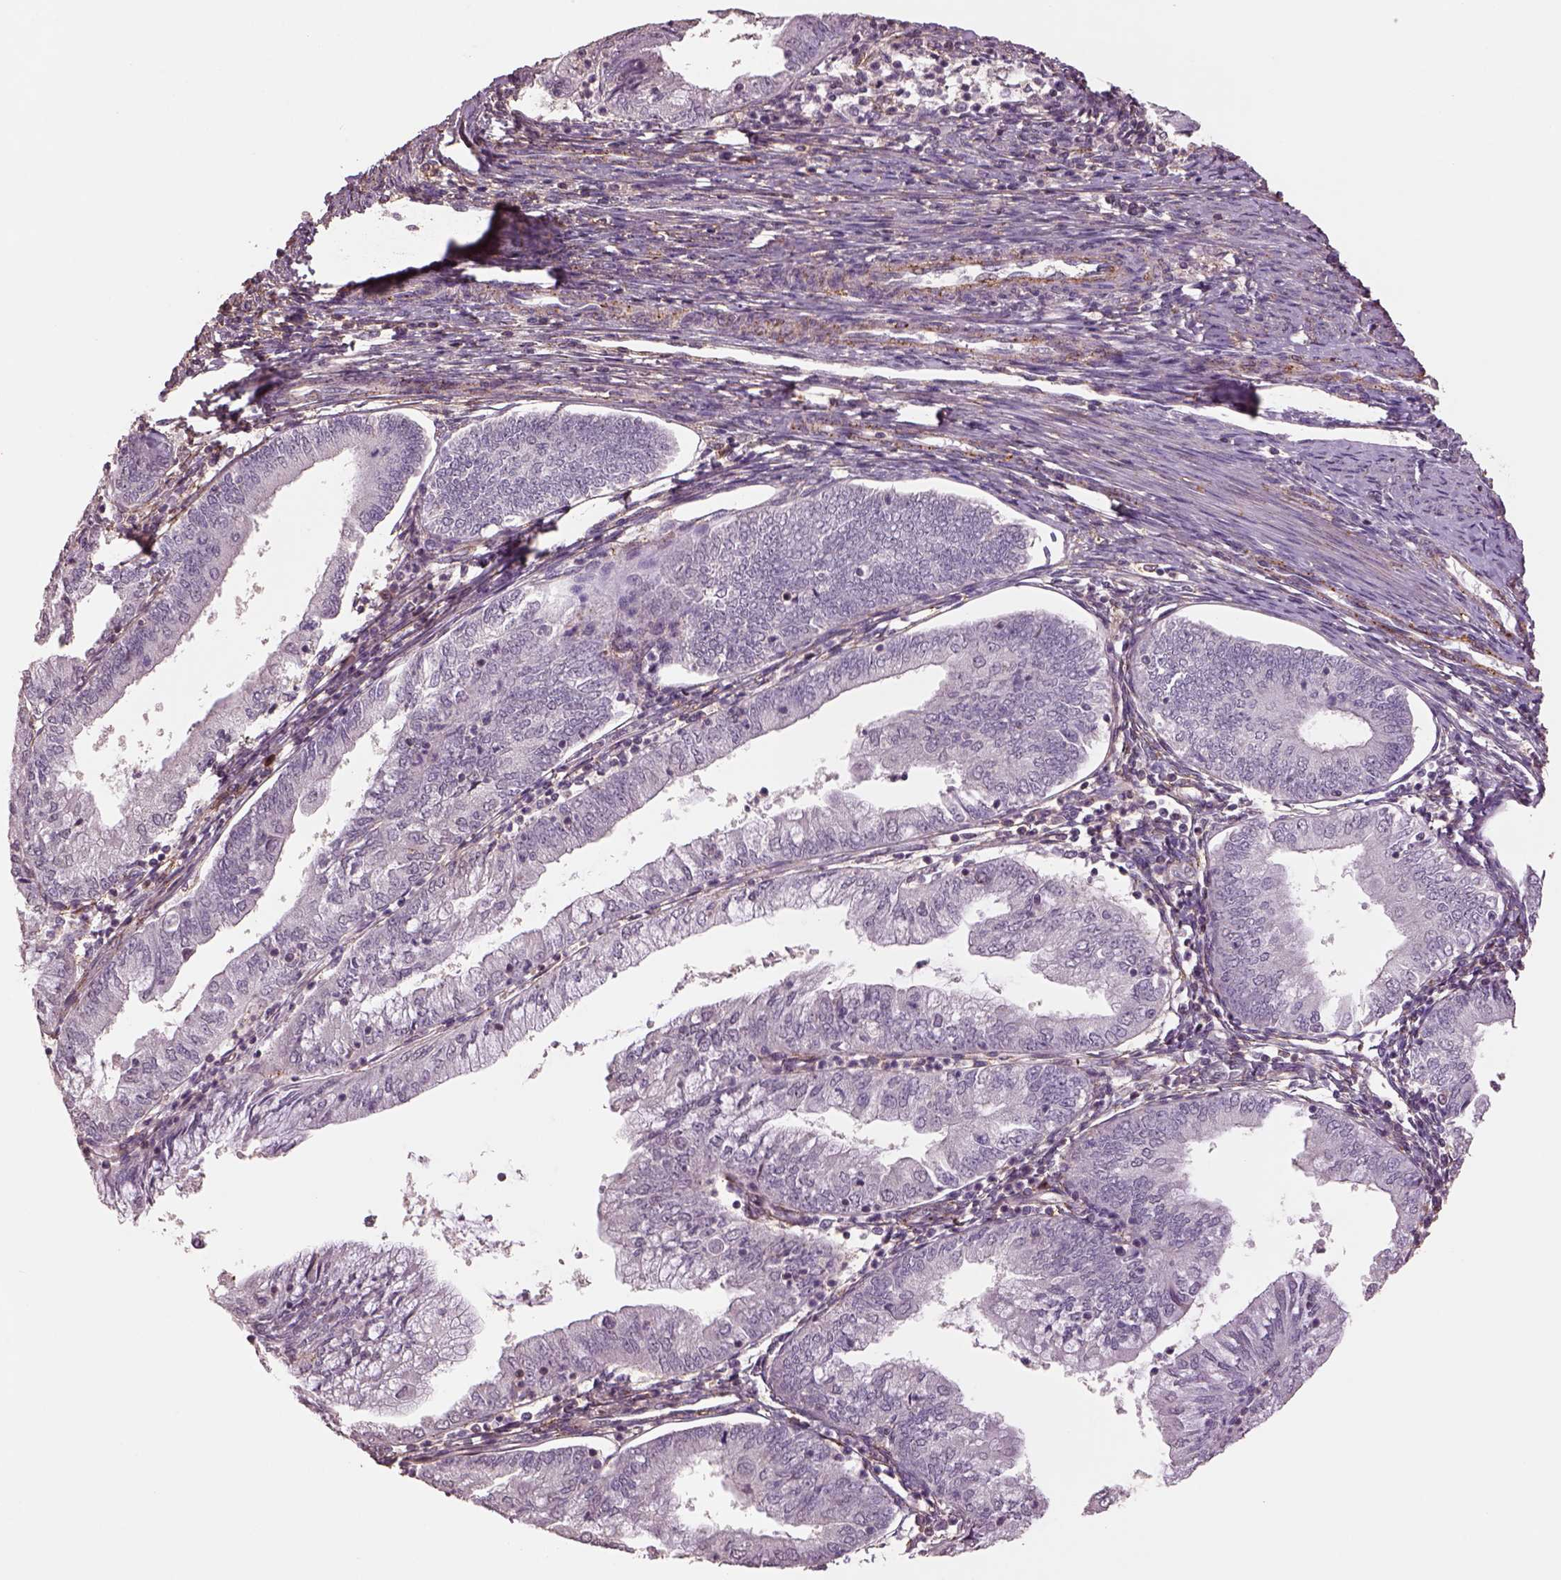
{"staining": {"intensity": "negative", "quantity": "none", "location": "none"}, "tissue": "endometrial cancer", "cell_type": "Tumor cells", "image_type": "cancer", "snomed": [{"axis": "morphology", "description": "Adenocarcinoma, NOS"}, {"axis": "topography", "description": "Endometrium"}], "caption": "The image exhibits no significant staining in tumor cells of adenocarcinoma (endometrial).", "gene": "LIN7A", "patient": {"sex": "female", "age": 55}}